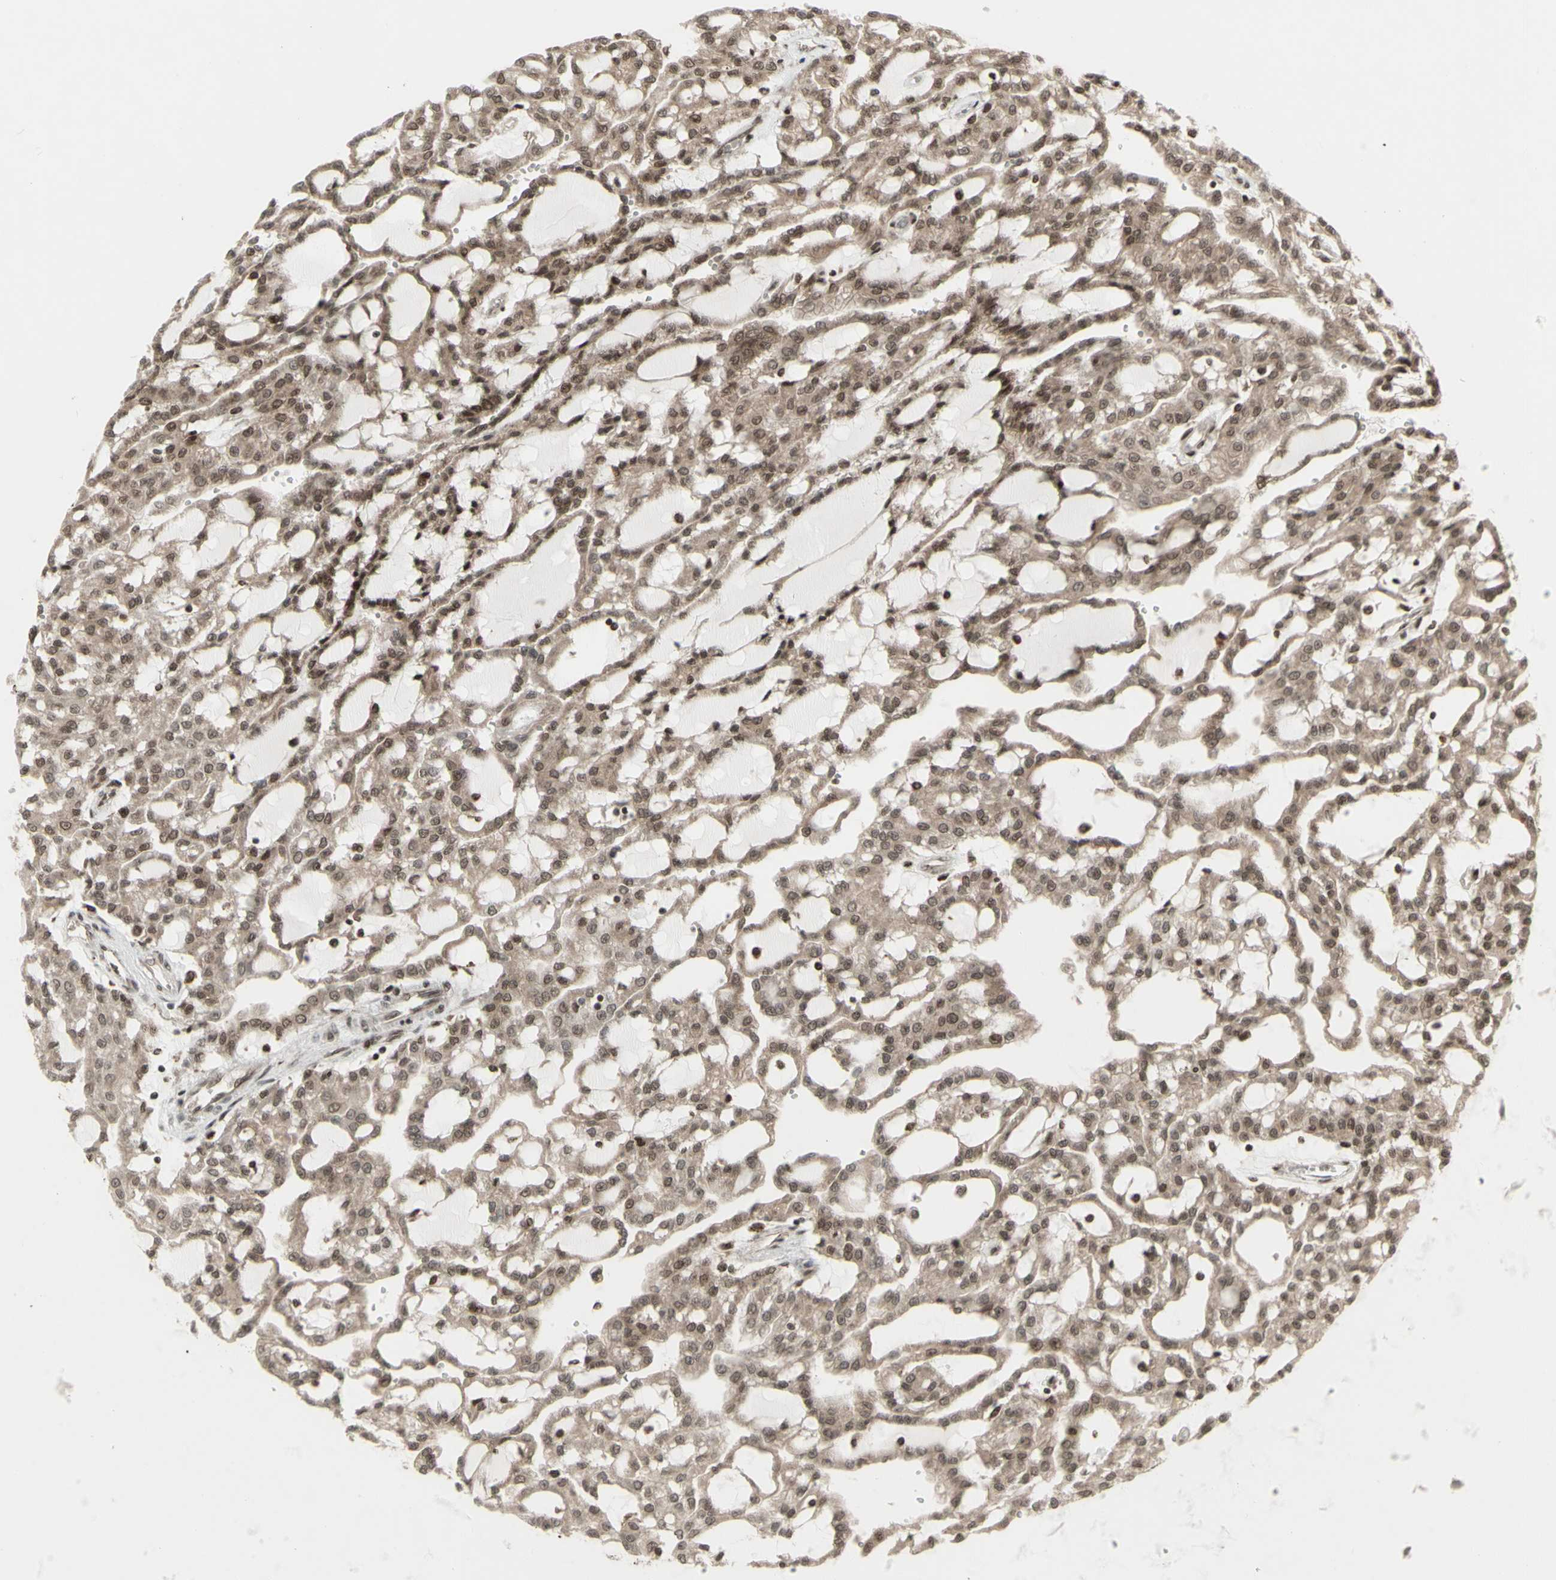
{"staining": {"intensity": "moderate", "quantity": ">75%", "location": "cytoplasmic/membranous,nuclear"}, "tissue": "renal cancer", "cell_type": "Tumor cells", "image_type": "cancer", "snomed": [{"axis": "morphology", "description": "Adenocarcinoma, NOS"}, {"axis": "topography", "description": "Kidney"}], "caption": "This histopathology image reveals renal cancer stained with IHC to label a protein in brown. The cytoplasmic/membranous and nuclear of tumor cells show moderate positivity for the protein. Nuclei are counter-stained blue.", "gene": "CBX1", "patient": {"sex": "male", "age": 63}}